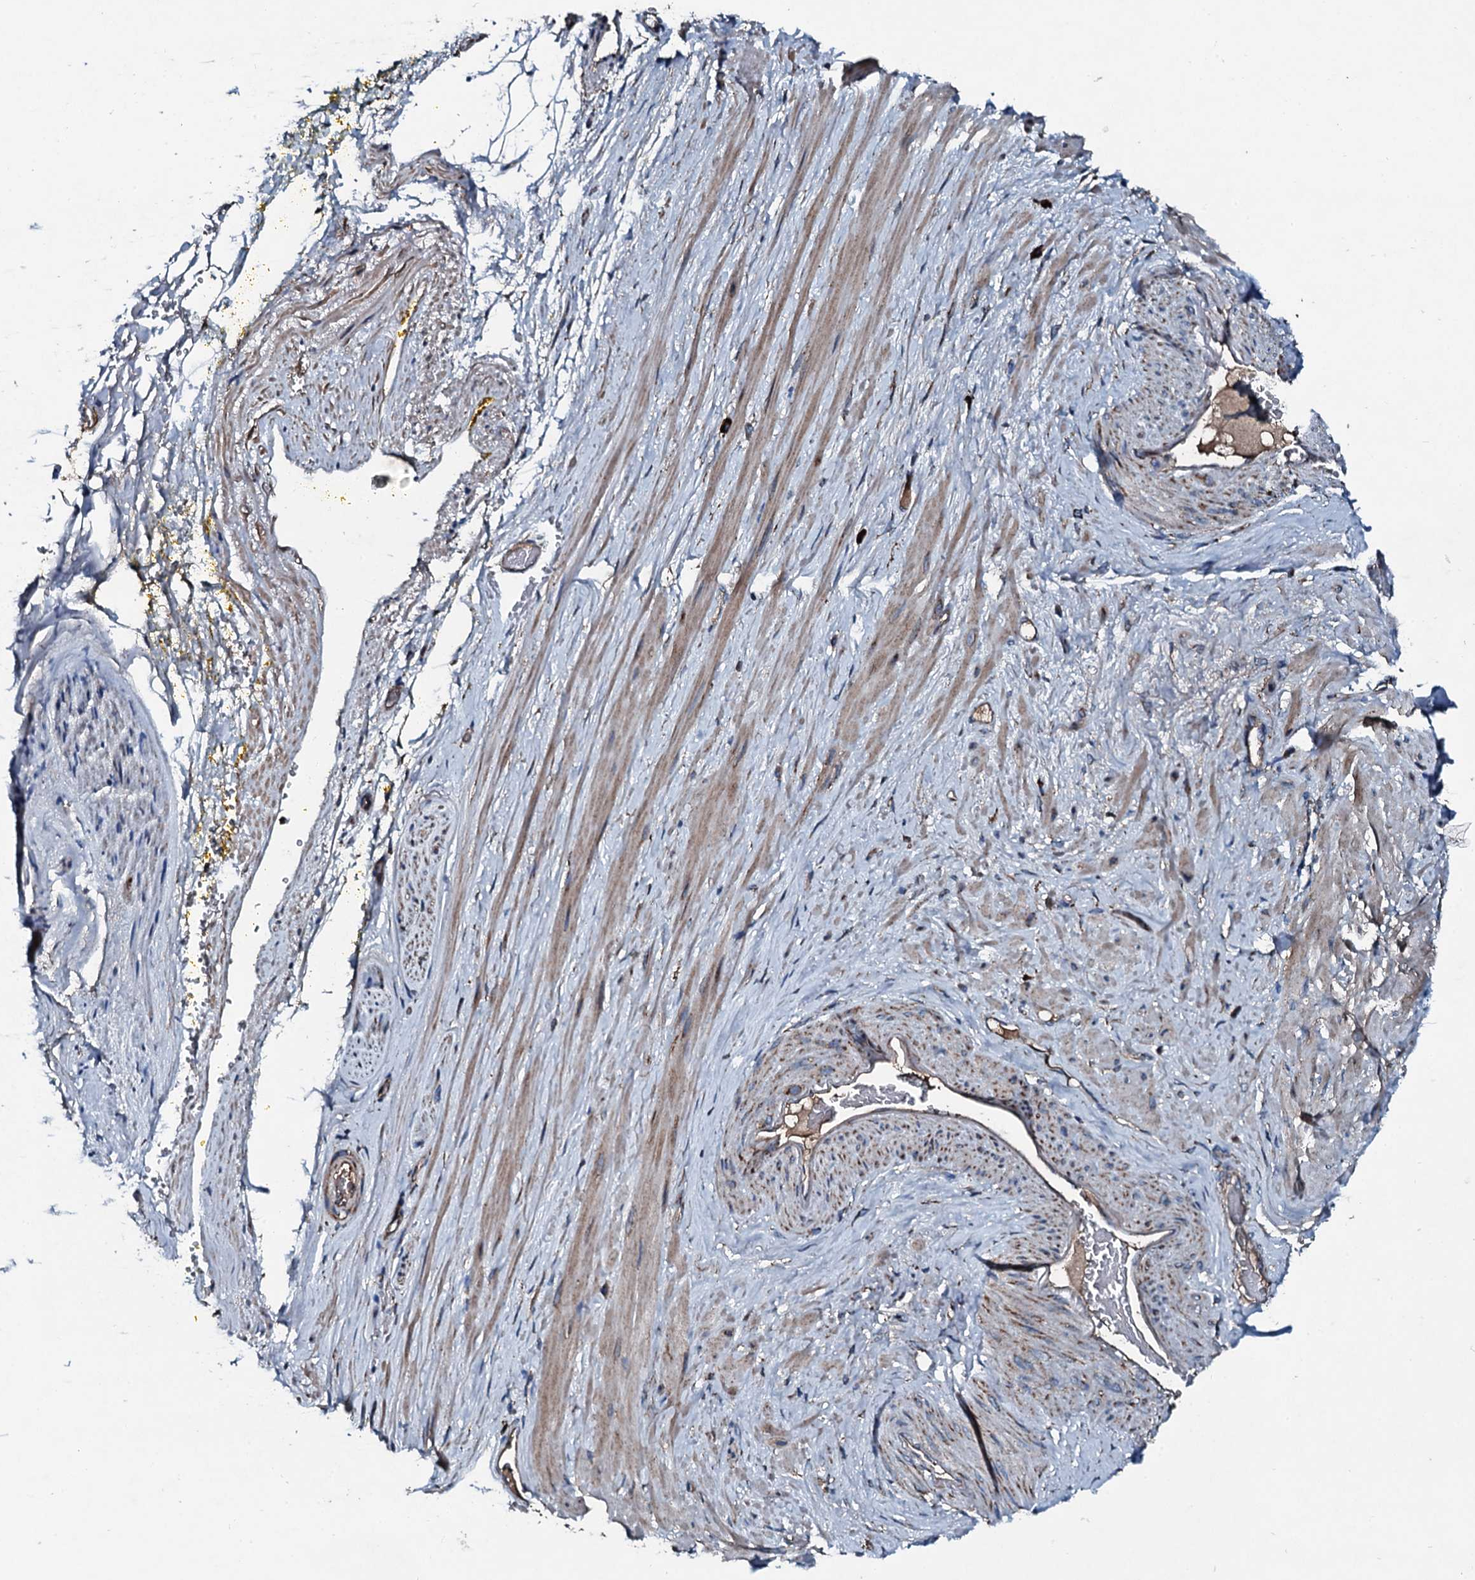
{"staining": {"intensity": "moderate", "quantity": "<25%", "location": "cytoplasmic/membranous"}, "tissue": "adipose tissue", "cell_type": "Adipocytes", "image_type": "normal", "snomed": [{"axis": "morphology", "description": "Normal tissue, NOS"}, {"axis": "morphology", "description": "Adenocarcinoma, Low grade"}, {"axis": "topography", "description": "Prostate"}, {"axis": "topography", "description": "Peripheral nerve tissue"}], "caption": "Immunohistochemical staining of benign adipose tissue exhibits <25% levels of moderate cytoplasmic/membranous protein staining in about <25% of adipocytes. The staining is performed using DAB (3,3'-diaminobenzidine) brown chromogen to label protein expression. The nuclei are counter-stained blue using hematoxylin.", "gene": "ACSS3", "patient": {"sex": "male", "age": 63}}